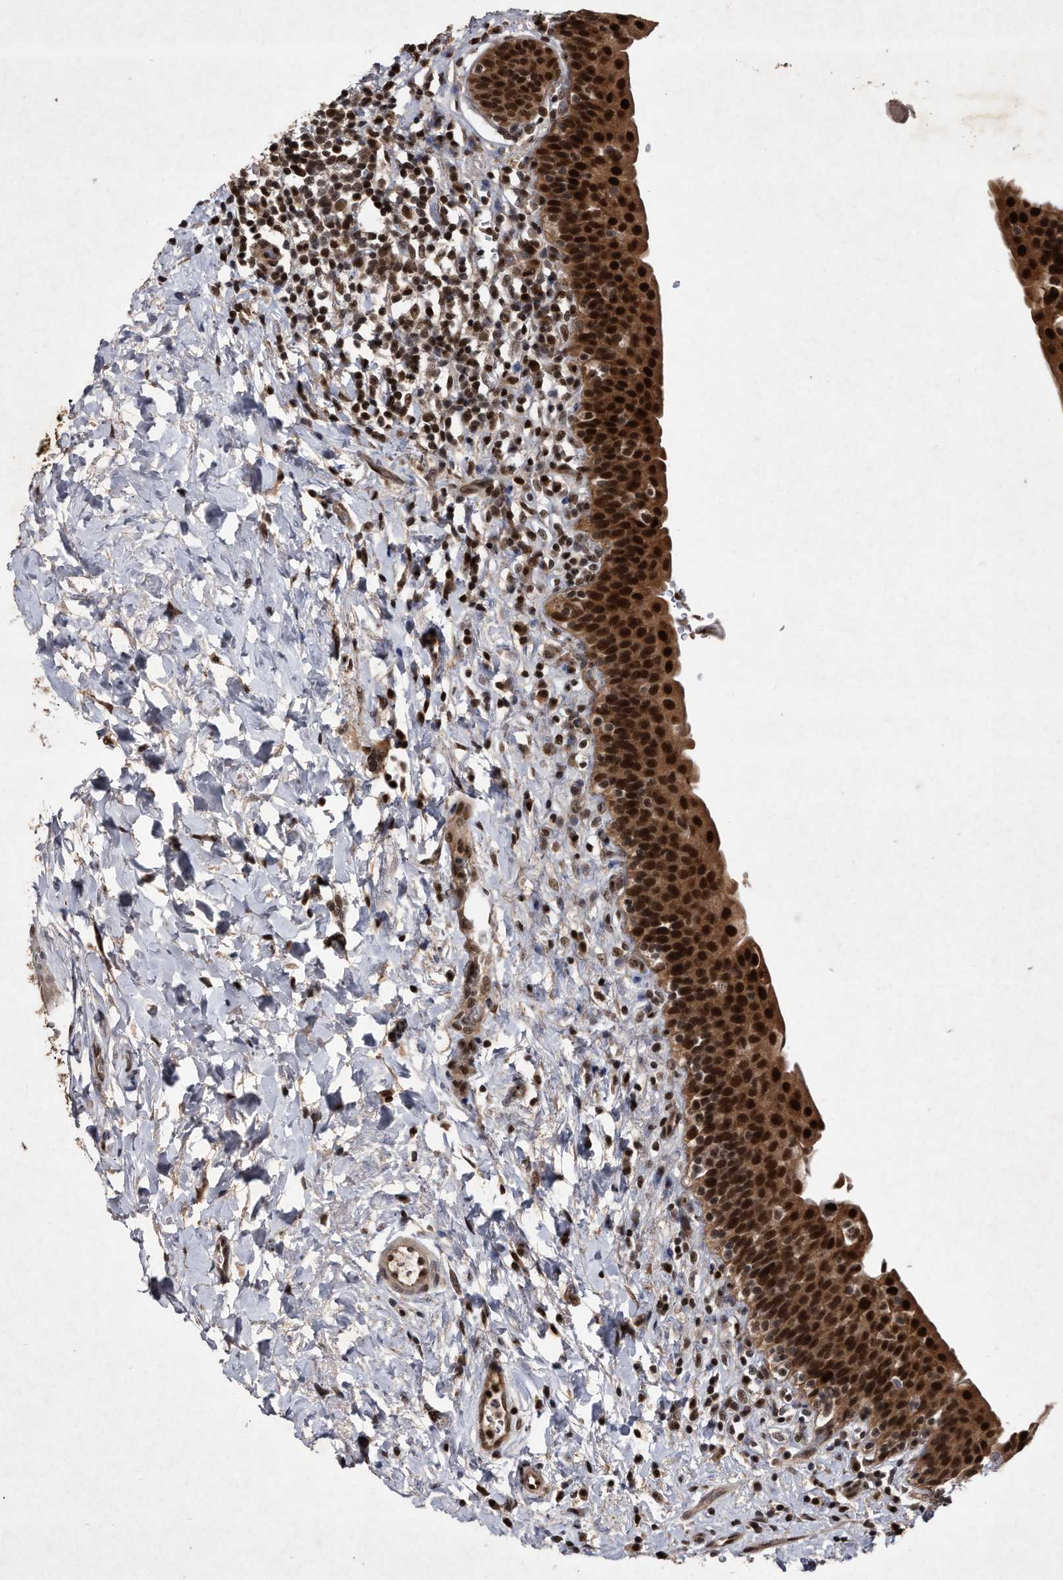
{"staining": {"intensity": "strong", "quantity": ">75%", "location": "cytoplasmic/membranous,nuclear"}, "tissue": "urinary bladder", "cell_type": "Urothelial cells", "image_type": "normal", "snomed": [{"axis": "morphology", "description": "Normal tissue, NOS"}, {"axis": "topography", "description": "Urinary bladder"}], "caption": "DAB immunohistochemical staining of unremarkable human urinary bladder demonstrates strong cytoplasmic/membranous,nuclear protein positivity in about >75% of urothelial cells. Nuclei are stained in blue.", "gene": "RAD23B", "patient": {"sex": "male", "age": 83}}